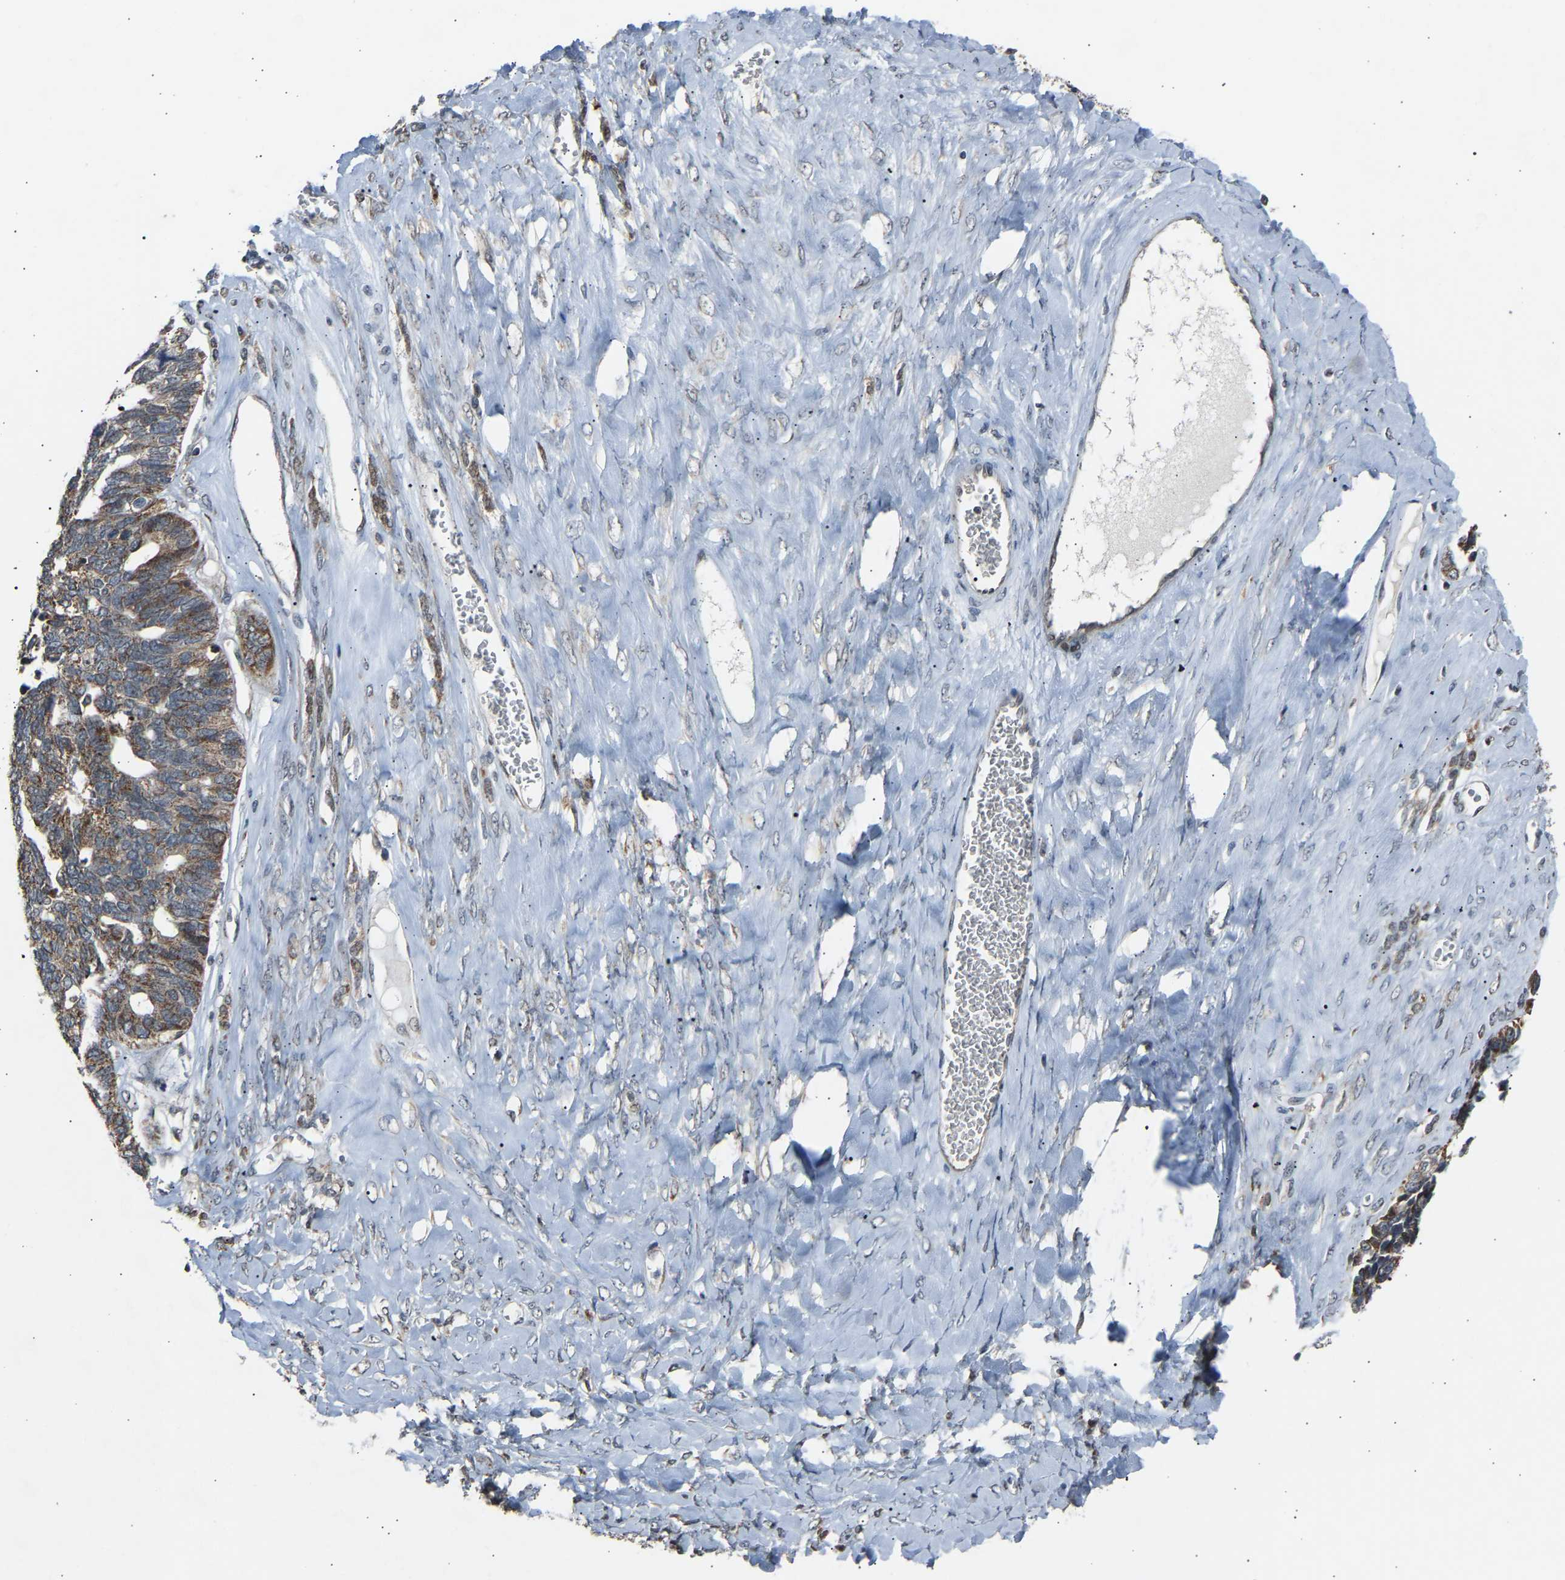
{"staining": {"intensity": "moderate", "quantity": "25%-75%", "location": "cytoplasmic/membranous"}, "tissue": "ovarian cancer", "cell_type": "Tumor cells", "image_type": "cancer", "snomed": [{"axis": "morphology", "description": "Cystadenocarcinoma, serous, NOS"}, {"axis": "topography", "description": "Ovary"}], "caption": "Moderate cytoplasmic/membranous staining is identified in approximately 25%-75% of tumor cells in ovarian cancer.", "gene": "SLIRP", "patient": {"sex": "female", "age": 79}}